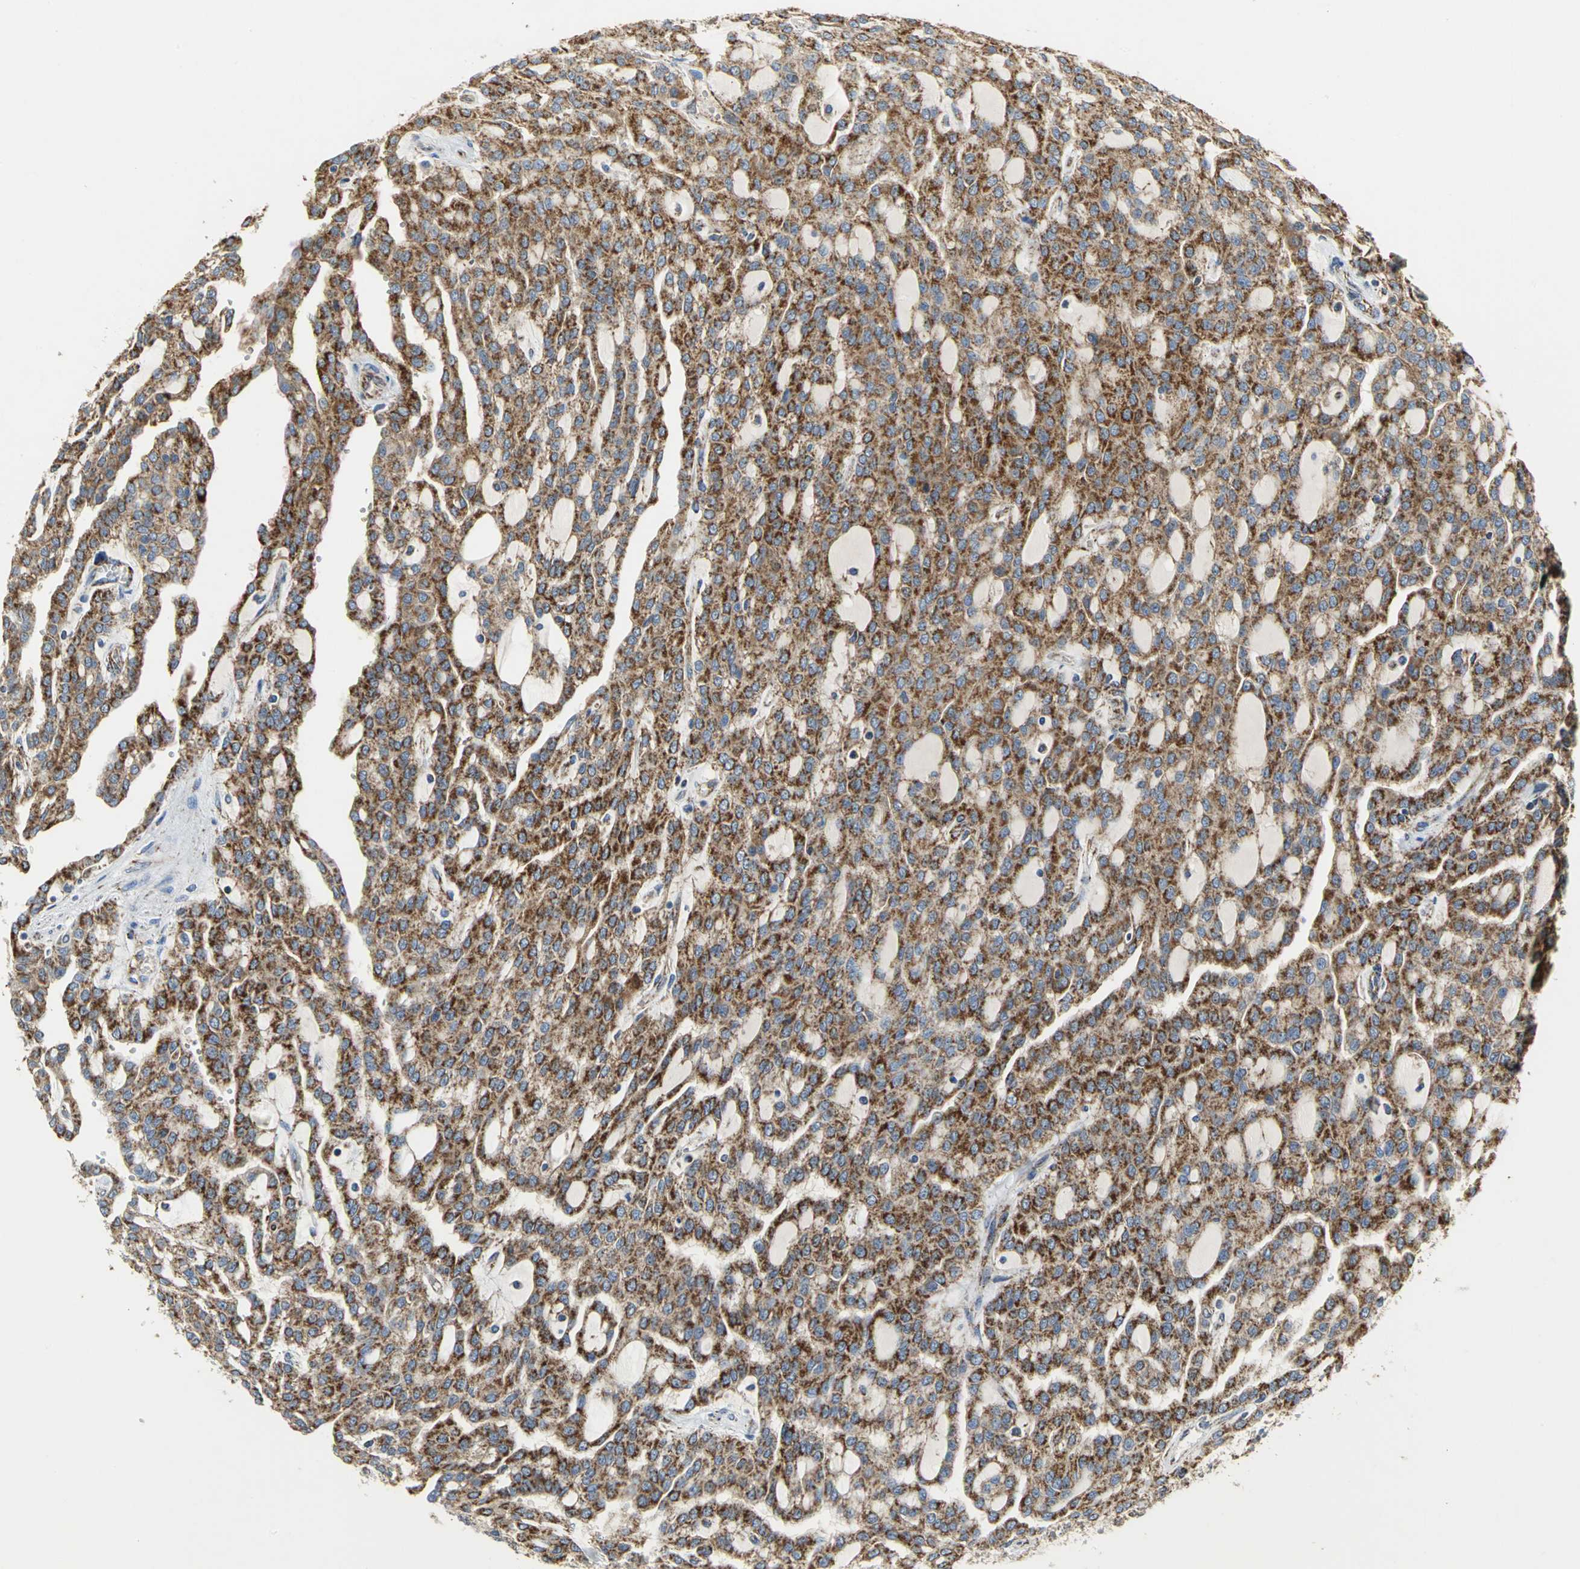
{"staining": {"intensity": "strong", "quantity": ">75%", "location": "cytoplasmic/membranous"}, "tissue": "renal cancer", "cell_type": "Tumor cells", "image_type": "cancer", "snomed": [{"axis": "morphology", "description": "Adenocarcinoma, NOS"}, {"axis": "topography", "description": "Kidney"}], "caption": "Immunohistochemical staining of renal adenocarcinoma demonstrates high levels of strong cytoplasmic/membranous protein positivity in about >75% of tumor cells. (DAB (3,3'-diaminobenzidine) IHC with brightfield microscopy, high magnification).", "gene": "NDUFB5", "patient": {"sex": "male", "age": 63}}